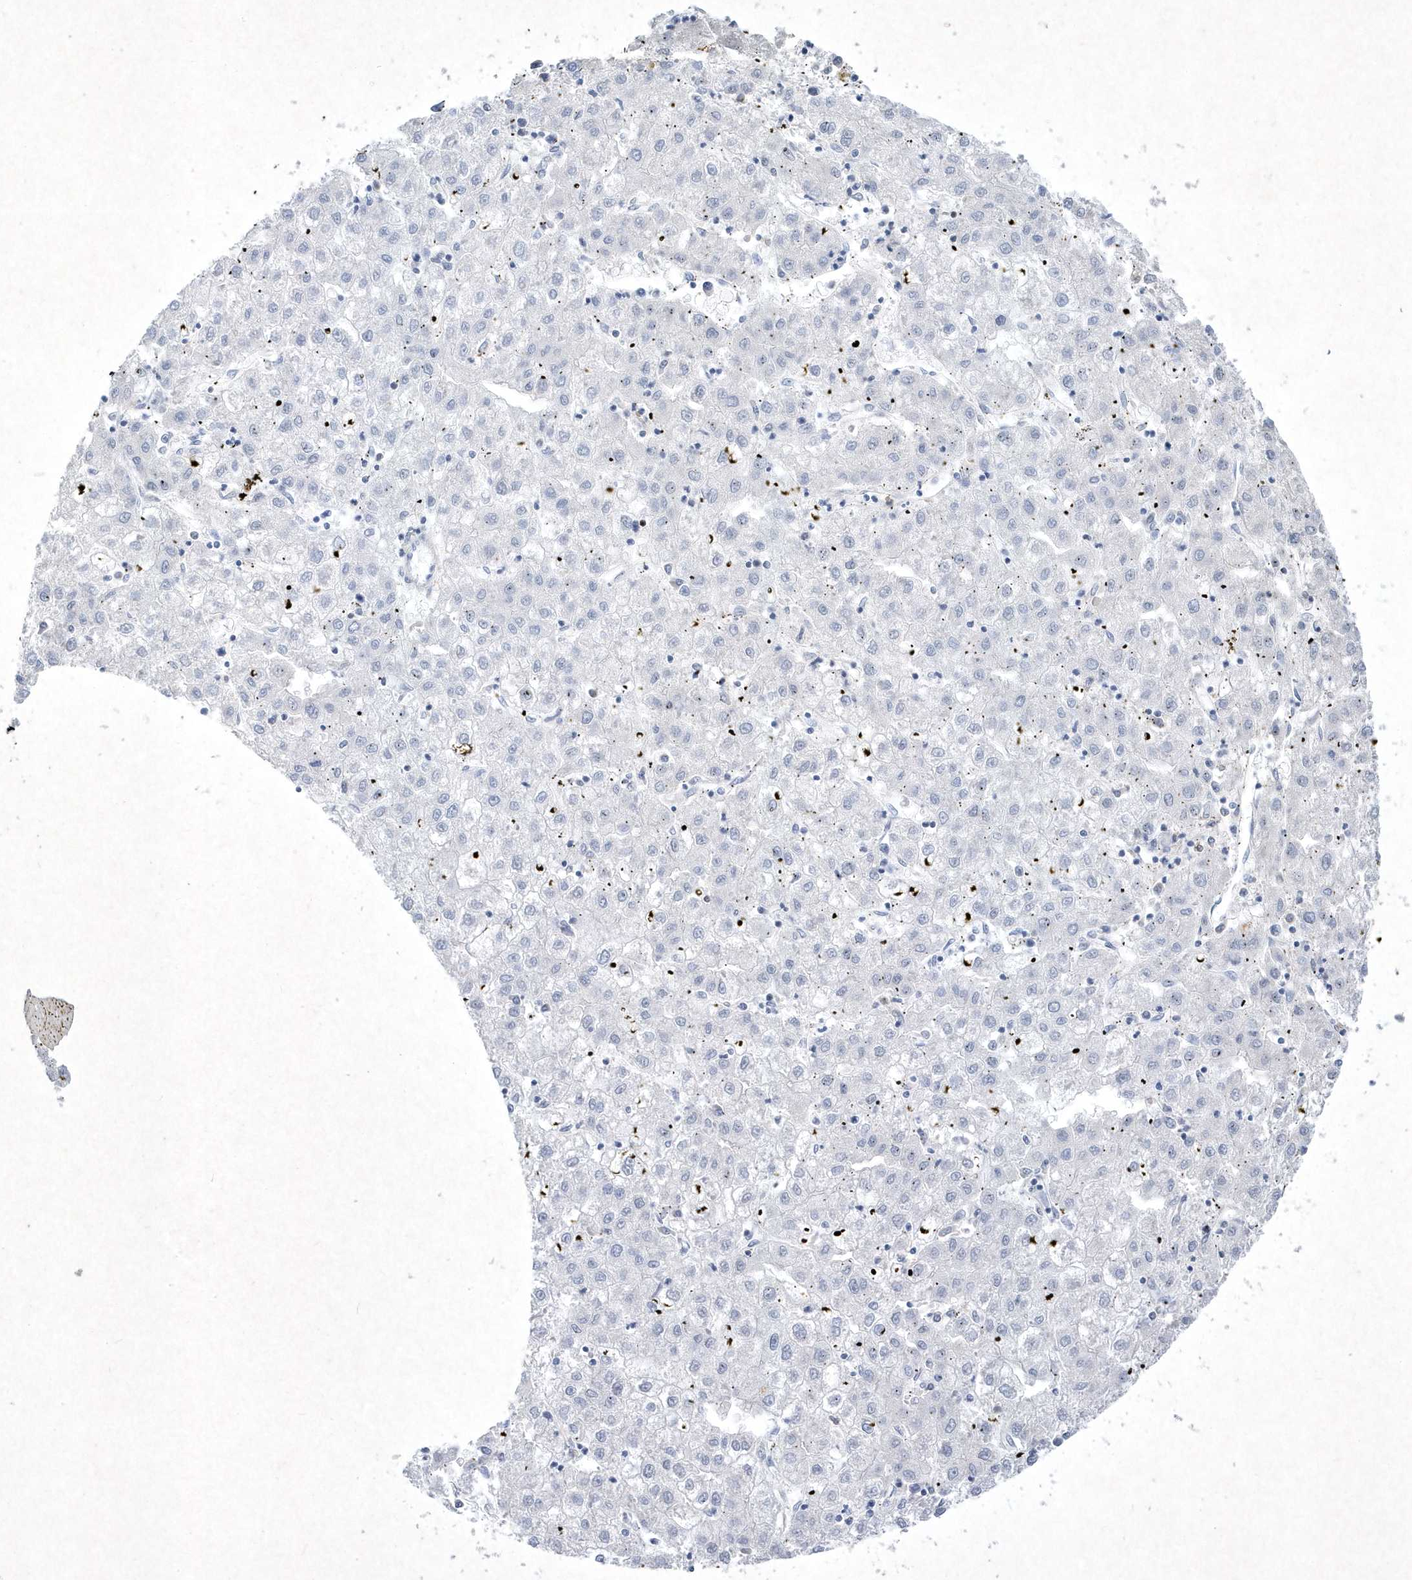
{"staining": {"intensity": "negative", "quantity": "none", "location": "none"}, "tissue": "liver cancer", "cell_type": "Tumor cells", "image_type": "cancer", "snomed": [{"axis": "morphology", "description": "Carcinoma, Hepatocellular, NOS"}, {"axis": "topography", "description": "Liver"}], "caption": "This micrograph is of liver cancer stained with IHC to label a protein in brown with the nuclei are counter-stained blue. There is no expression in tumor cells.", "gene": "BHLHA15", "patient": {"sex": "male", "age": 72}}